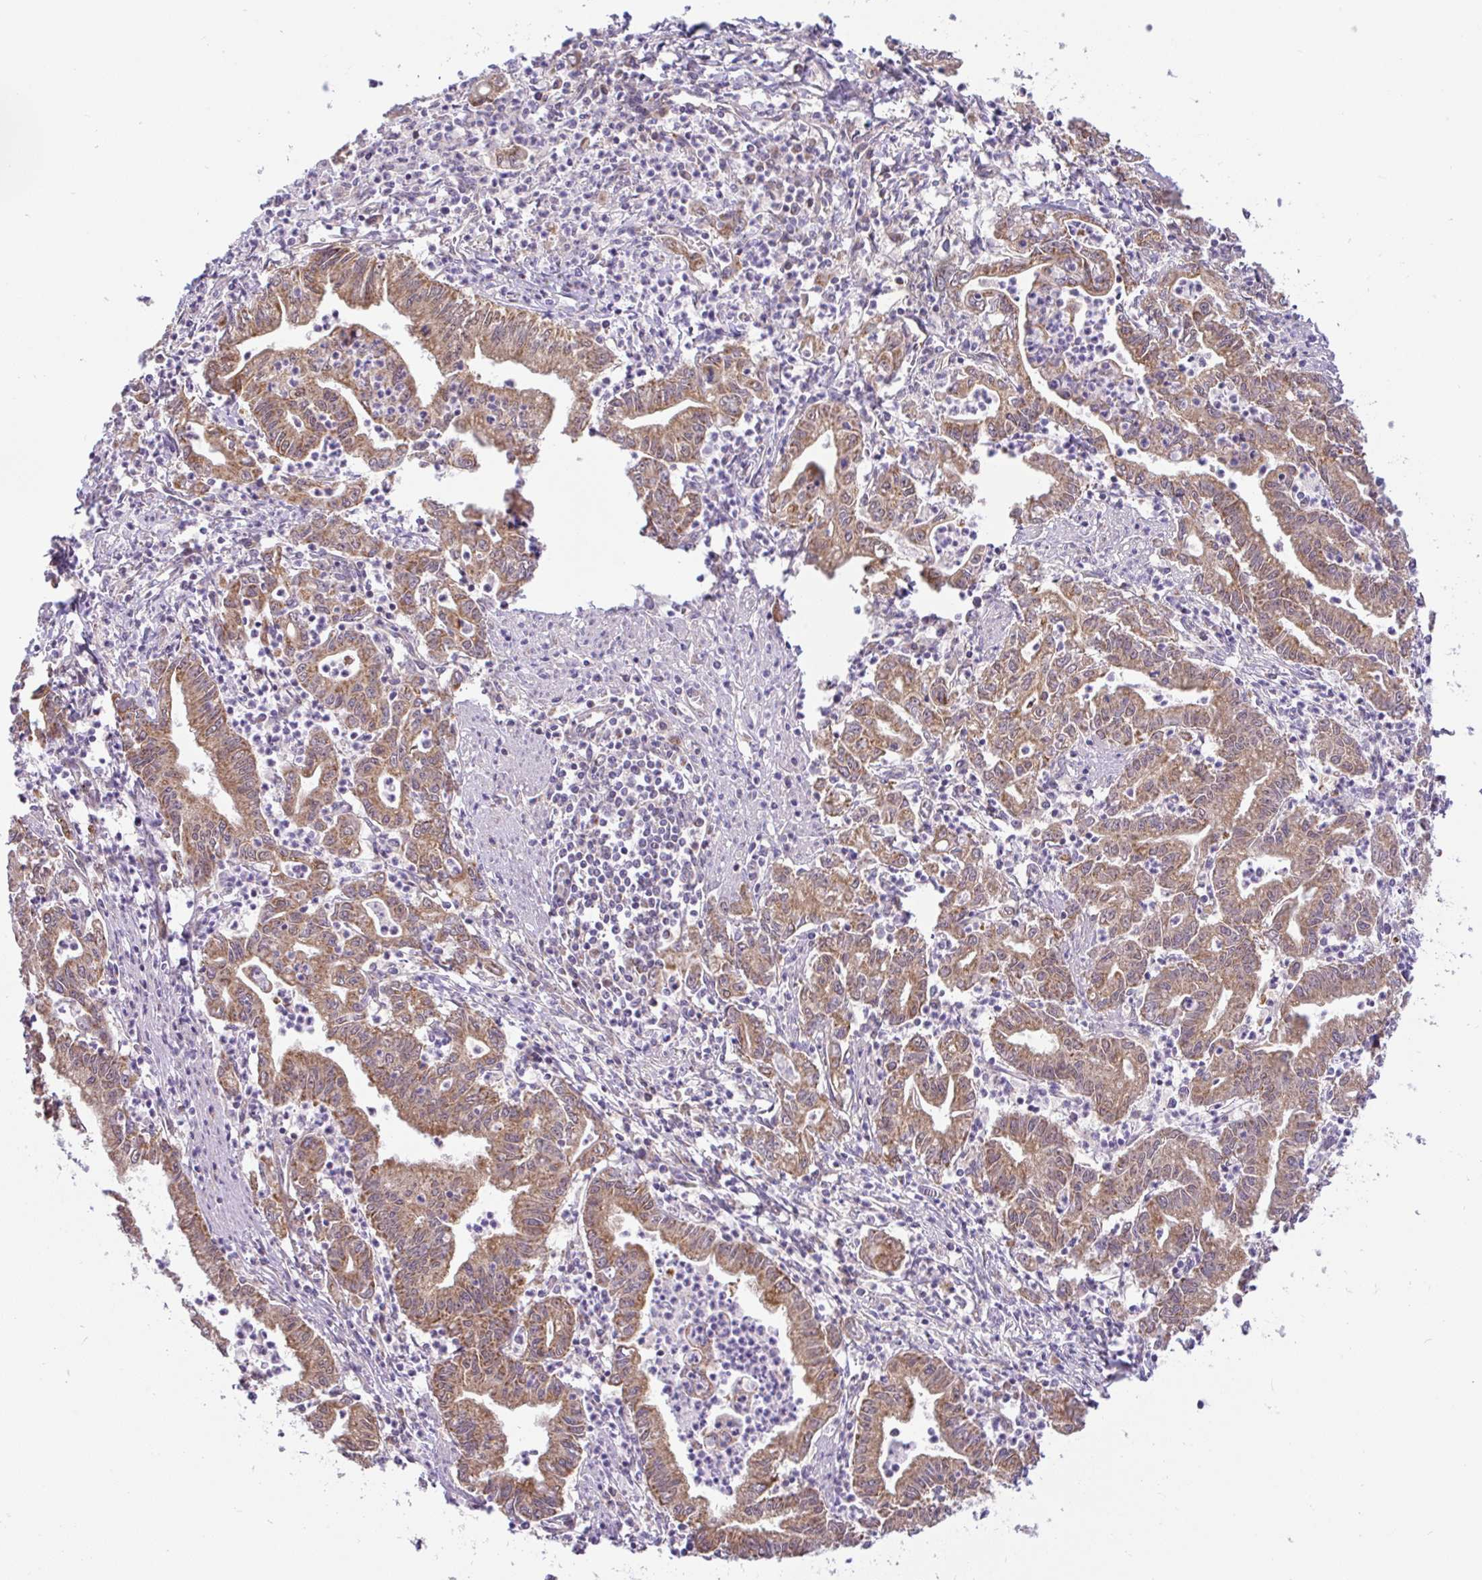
{"staining": {"intensity": "moderate", "quantity": ">75%", "location": "cytoplasmic/membranous"}, "tissue": "stomach cancer", "cell_type": "Tumor cells", "image_type": "cancer", "snomed": [{"axis": "morphology", "description": "Adenocarcinoma, NOS"}, {"axis": "topography", "description": "Stomach, upper"}], "caption": "Moderate cytoplasmic/membranous protein staining is appreciated in about >75% of tumor cells in stomach cancer (adenocarcinoma). (IHC, brightfield microscopy, high magnification).", "gene": "DLEU7", "patient": {"sex": "female", "age": 79}}